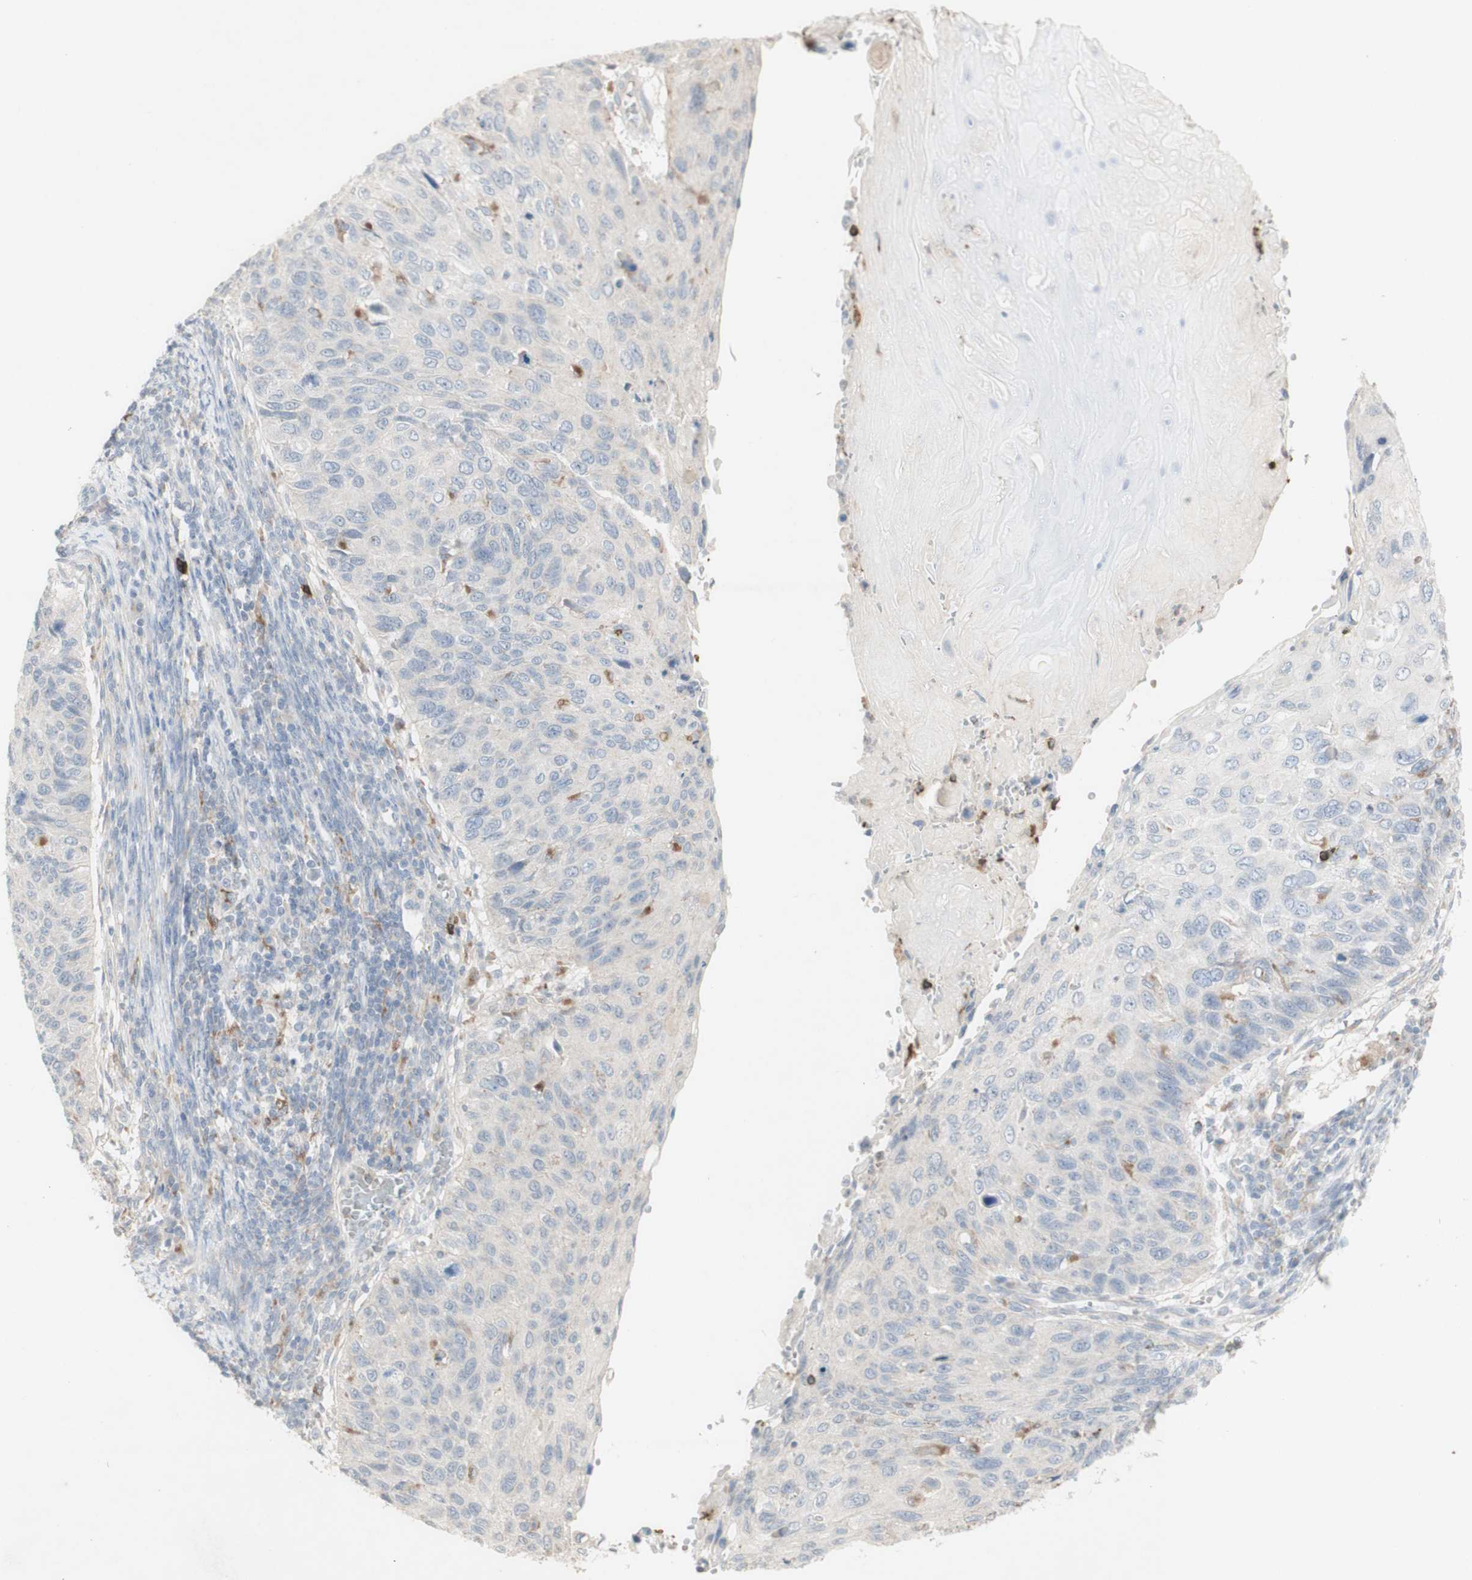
{"staining": {"intensity": "negative", "quantity": "none", "location": "none"}, "tissue": "cervical cancer", "cell_type": "Tumor cells", "image_type": "cancer", "snomed": [{"axis": "morphology", "description": "Squamous cell carcinoma, NOS"}, {"axis": "topography", "description": "Cervix"}], "caption": "Photomicrograph shows no protein expression in tumor cells of cervical squamous cell carcinoma tissue.", "gene": "ATP6V1B1", "patient": {"sex": "female", "age": 70}}